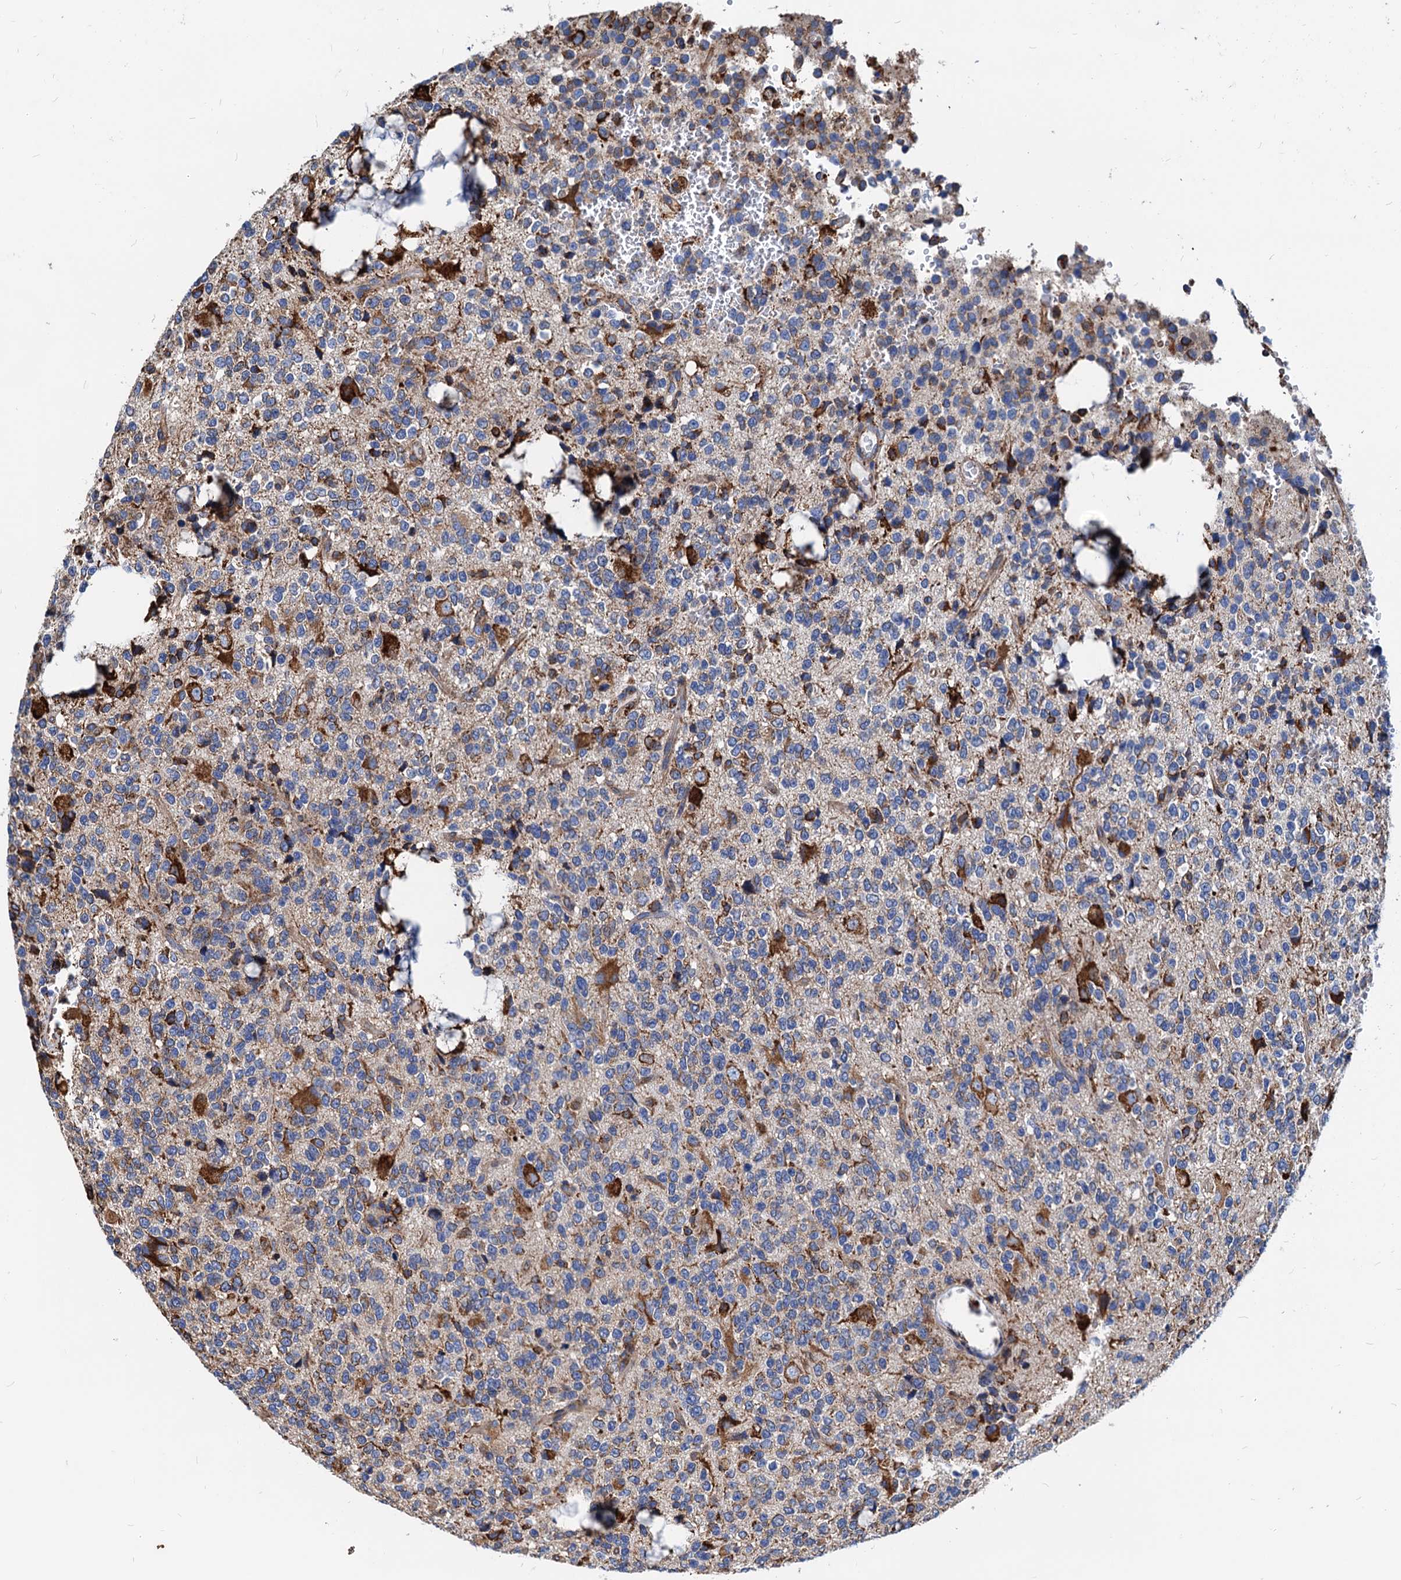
{"staining": {"intensity": "negative", "quantity": "none", "location": "none"}, "tissue": "glioma", "cell_type": "Tumor cells", "image_type": "cancer", "snomed": [{"axis": "morphology", "description": "Glioma, malignant, High grade"}, {"axis": "topography", "description": "Brain"}], "caption": "Malignant glioma (high-grade) was stained to show a protein in brown. There is no significant expression in tumor cells.", "gene": "HSPA5", "patient": {"sex": "female", "age": 62}}